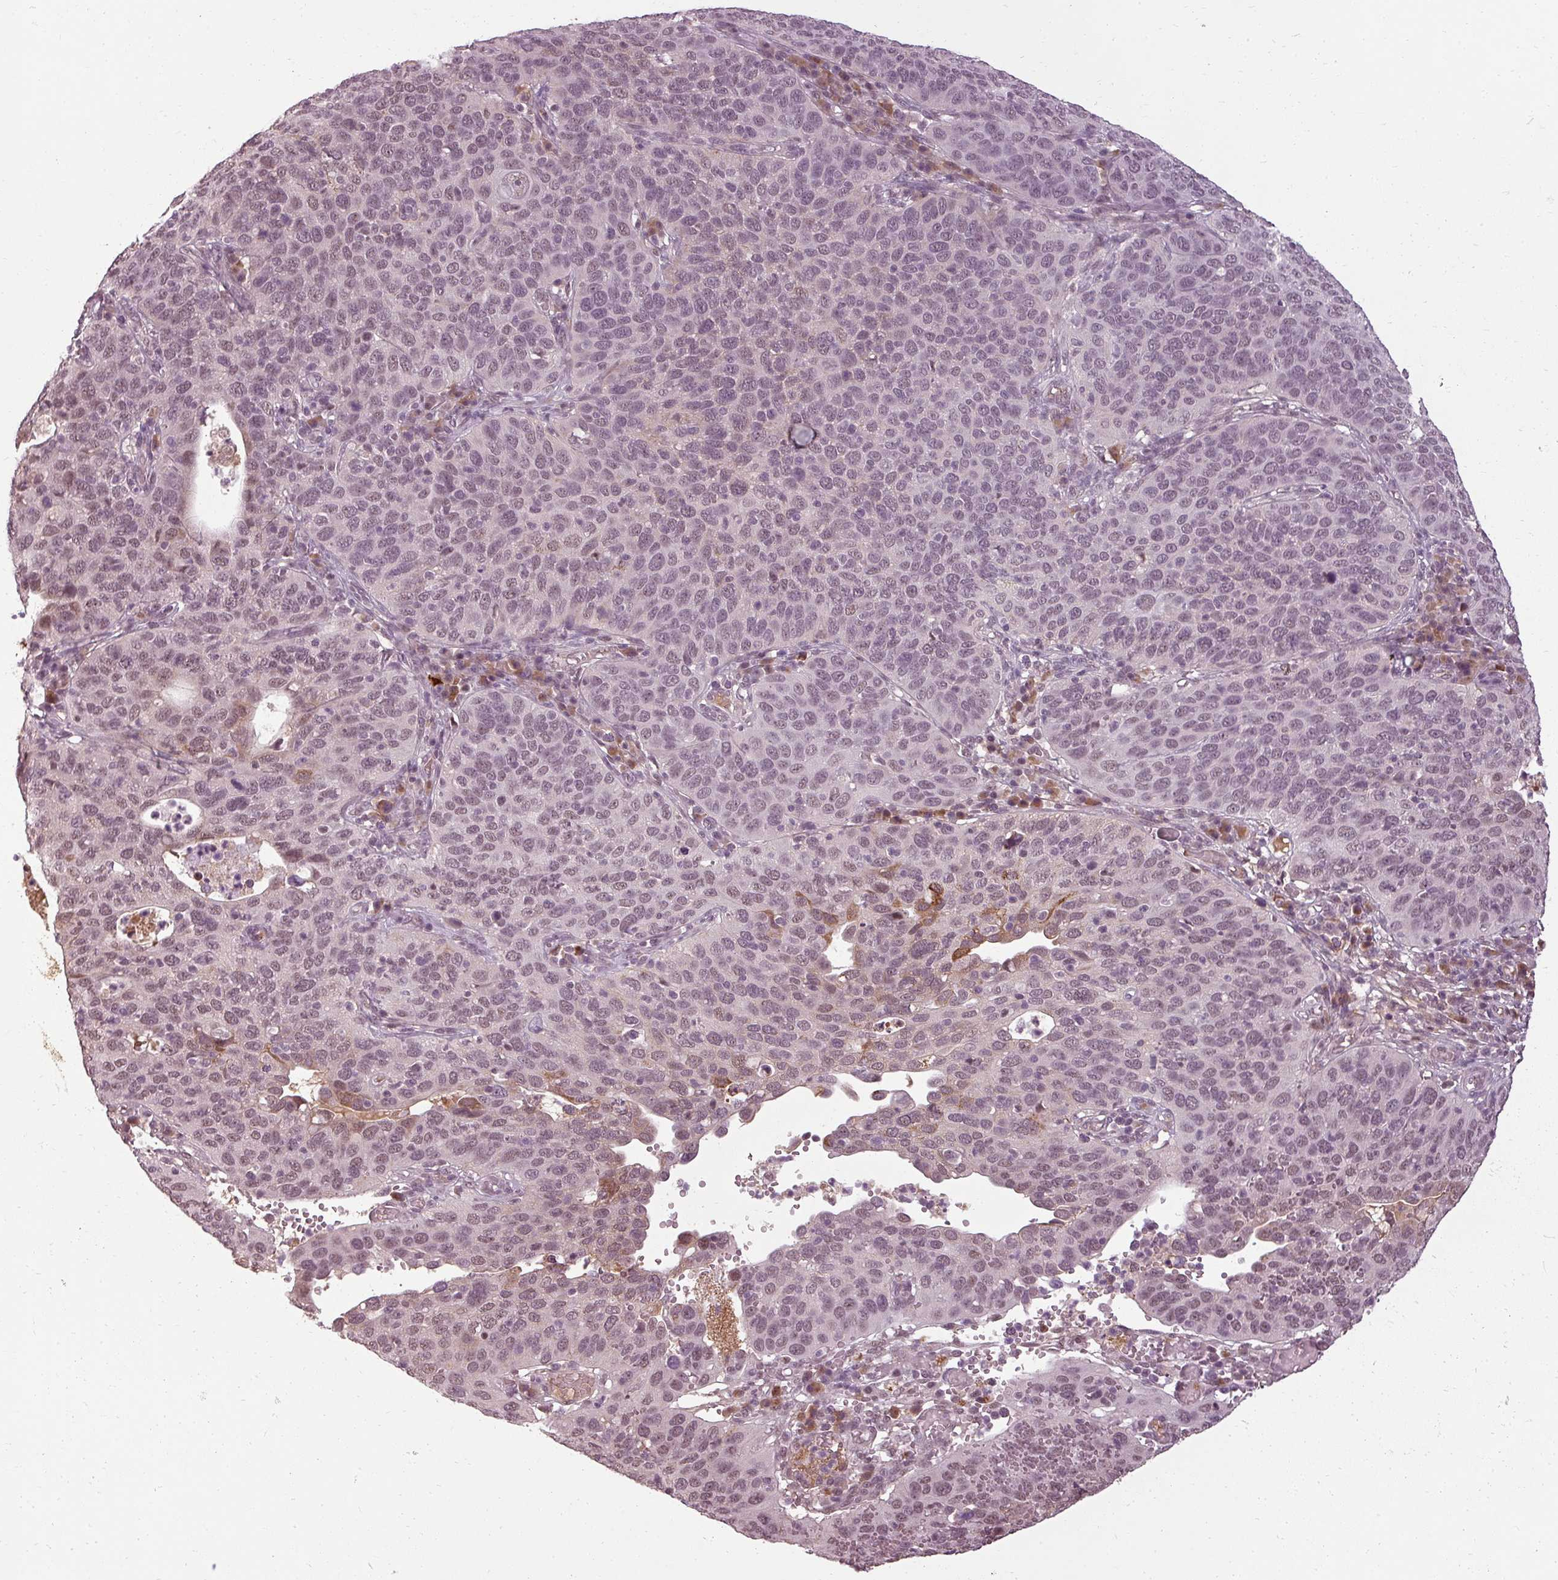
{"staining": {"intensity": "moderate", "quantity": "25%-75%", "location": "nuclear"}, "tissue": "cervical cancer", "cell_type": "Tumor cells", "image_type": "cancer", "snomed": [{"axis": "morphology", "description": "Squamous cell carcinoma, NOS"}, {"axis": "topography", "description": "Cervix"}], "caption": "The micrograph reveals immunohistochemical staining of cervical cancer (squamous cell carcinoma). There is moderate nuclear expression is present in about 25%-75% of tumor cells.", "gene": "BCAS3", "patient": {"sex": "female", "age": 36}}